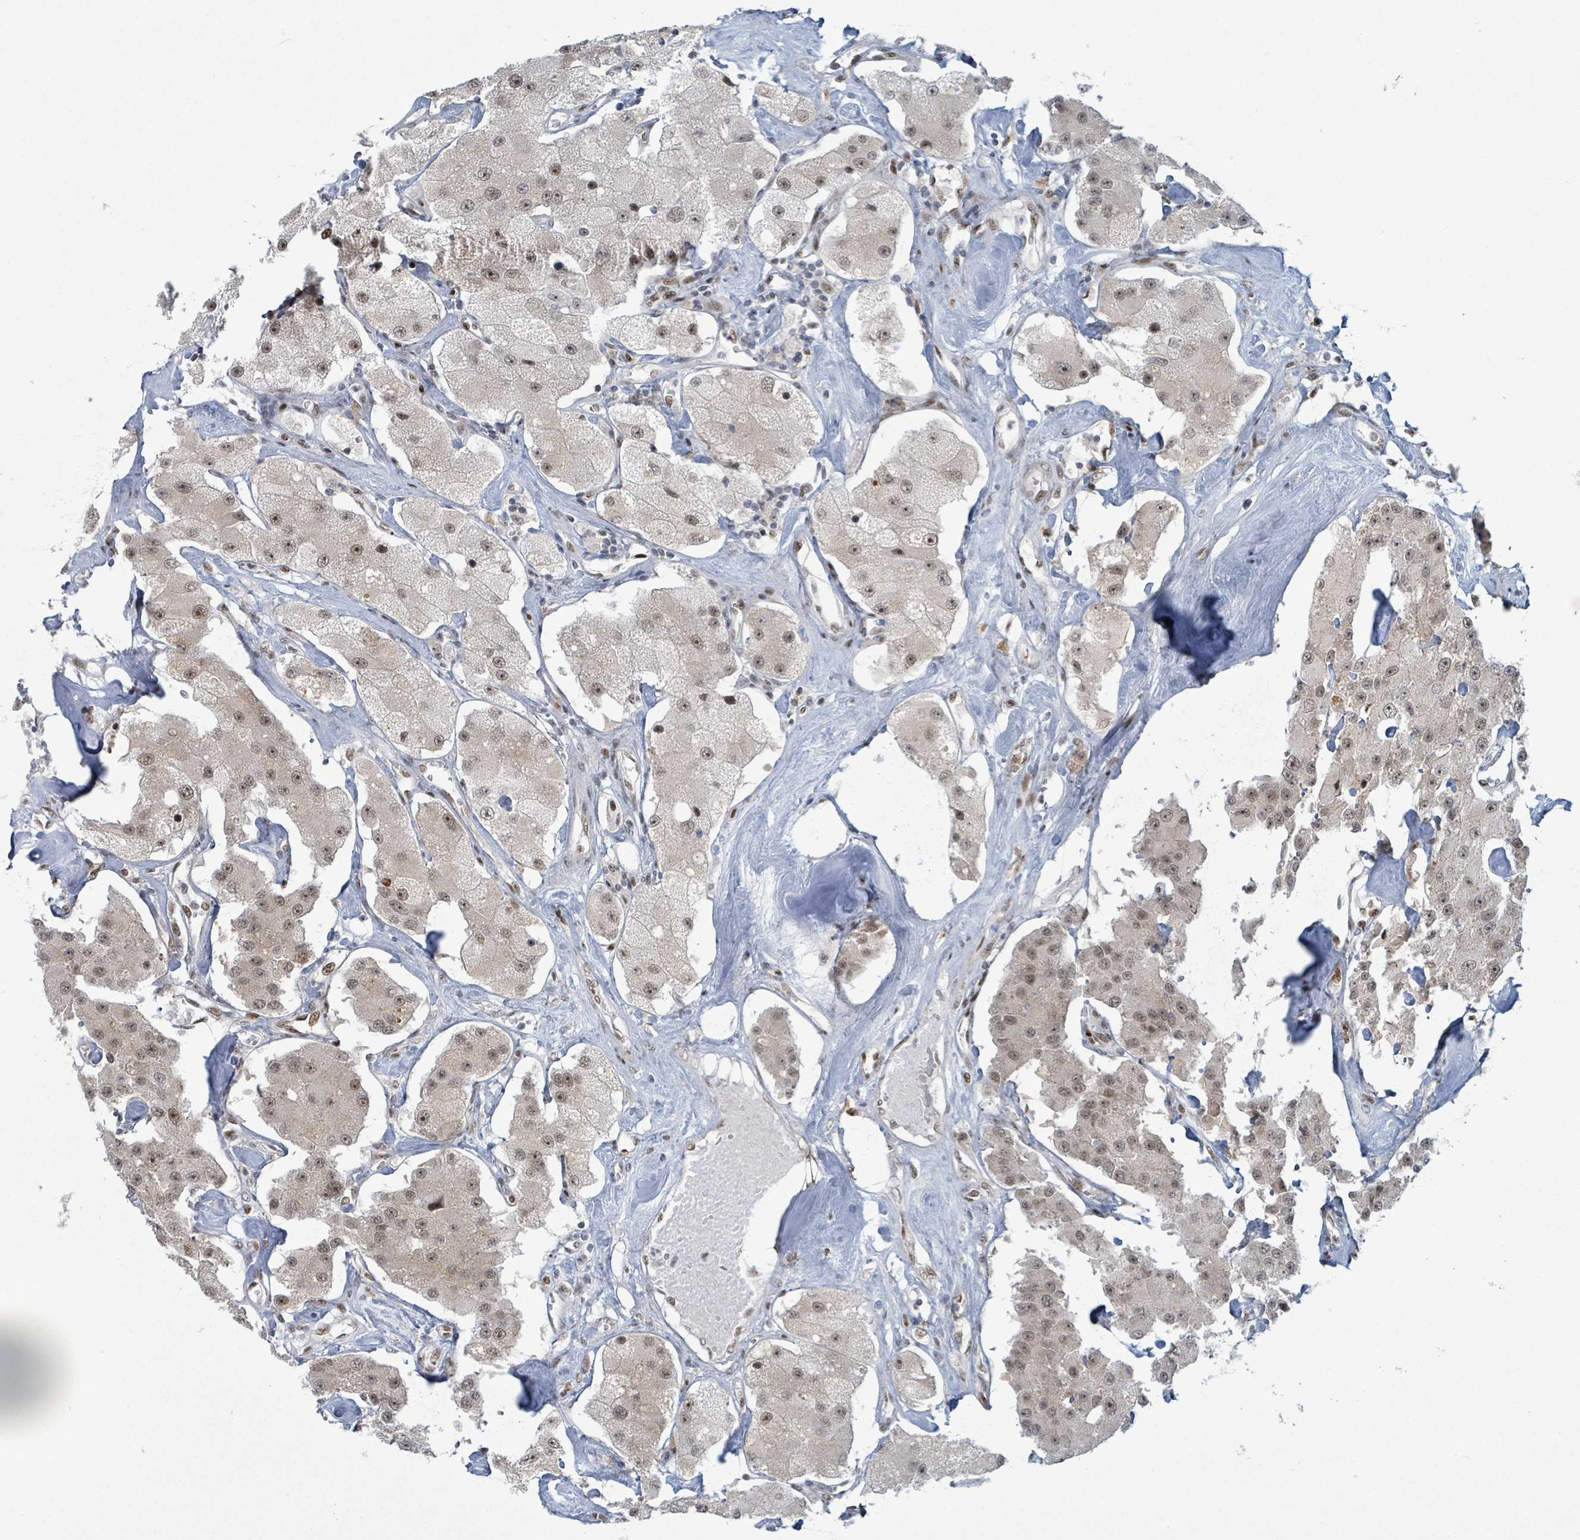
{"staining": {"intensity": "moderate", "quantity": ">75%", "location": "nuclear"}, "tissue": "carcinoid", "cell_type": "Tumor cells", "image_type": "cancer", "snomed": [{"axis": "morphology", "description": "Carcinoid, malignant, NOS"}, {"axis": "topography", "description": "Pancreas"}], "caption": "IHC staining of carcinoid, which shows medium levels of moderate nuclear expression in about >75% of tumor cells indicating moderate nuclear protein expression. The staining was performed using DAB (3,3'-diaminobenzidine) (brown) for protein detection and nuclei were counterstained in hematoxylin (blue).", "gene": "KLF3", "patient": {"sex": "male", "age": 41}}